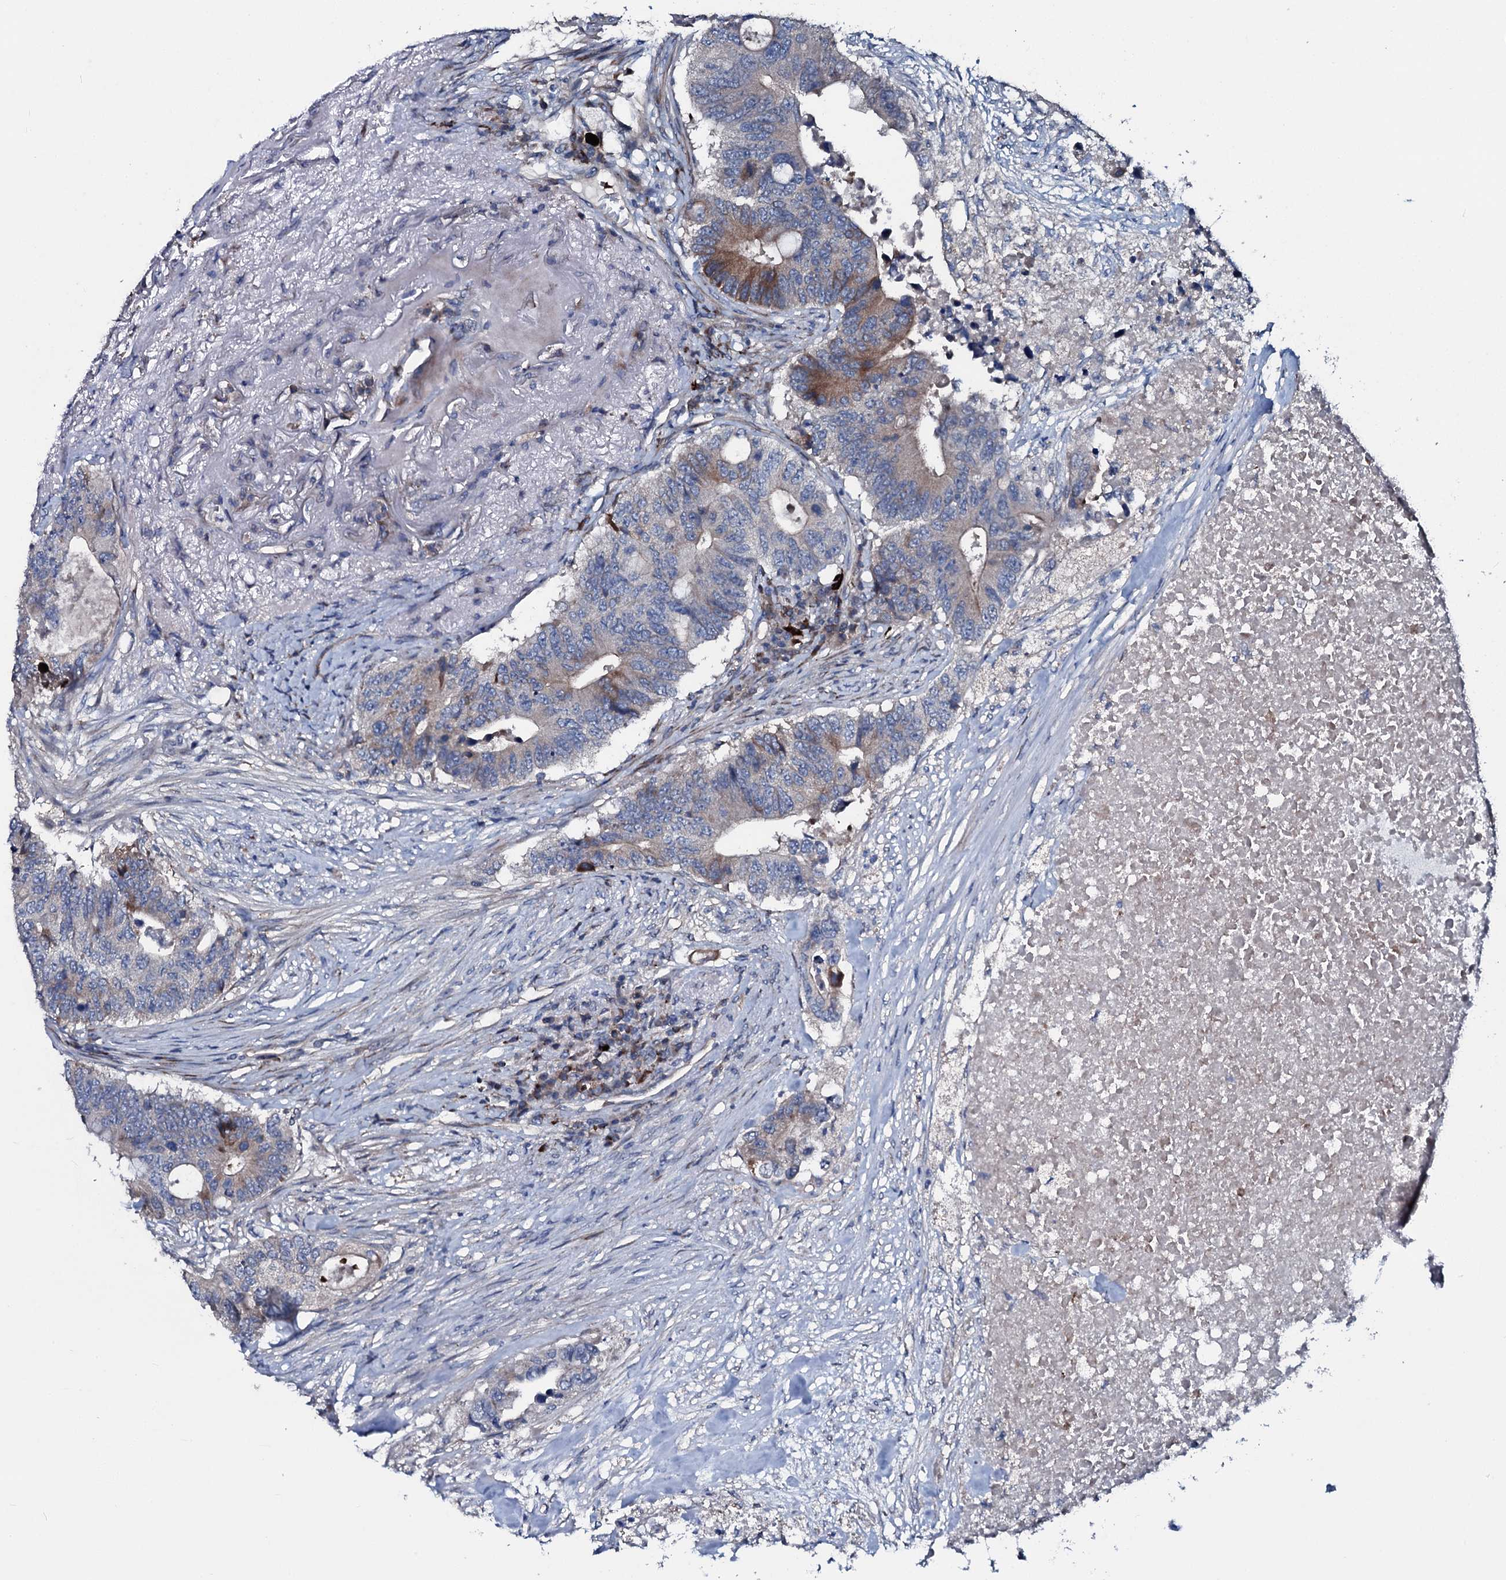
{"staining": {"intensity": "moderate", "quantity": "<25%", "location": "cytoplasmic/membranous"}, "tissue": "colorectal cancer", "cell_type": "Tumor cells", "image_type": "cancer", "snomed": [{"axis": "morphology", "description": "Adenocarcinoma, NOS"}, {"axis": "topography", "description": "Colon"}], "caption": "IHC image of colorectal adenocarcinoma stained for a protein (brown), which reveals low levels of moderate cytoplasmic/membranous expression in approximately <25% of tumor cells.", "gene": "IL12B", "patient": {"sex": "male", "age": 71}}